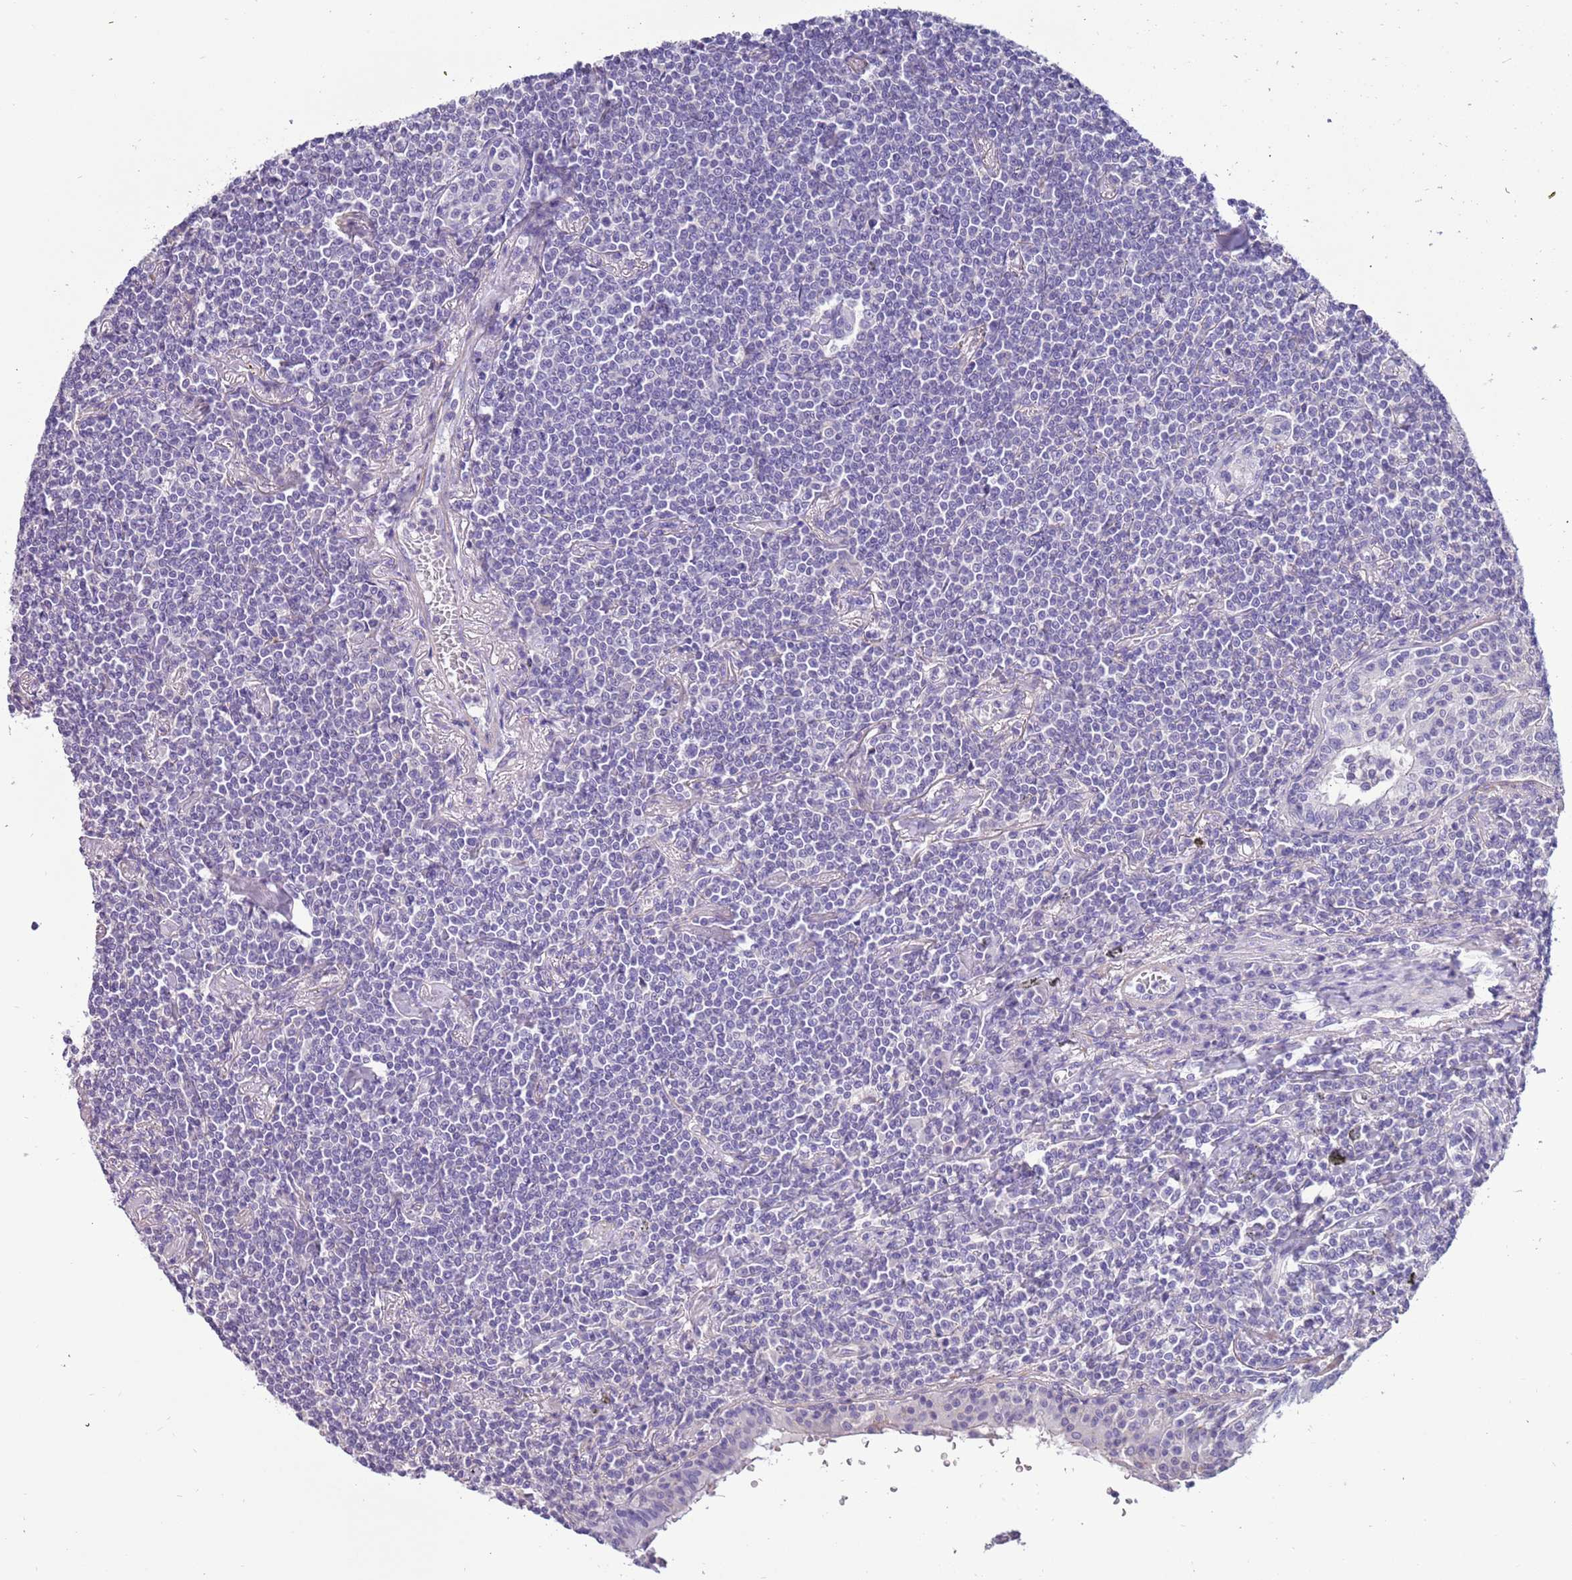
{"staining": {"intensity": "negative", "quantity": "none", "location": "none"}, "tissue": "lymphoma", "cell_type": "Tumor cells", "image_type": "cancer", "snomed": [{"axis": "morphology", "description": "Malignant lymphoma, non-Hodgkin's type, Low grade"}, {"axis": "topography", "description": "Lung"}], "caption": "The micrograph shows no significant expression in tumor cells of low-grade malignant lymphoma, non-Hodgkin's type.", "gene": "PCGF2", "patient": {"sex": "female", "age": 71}}